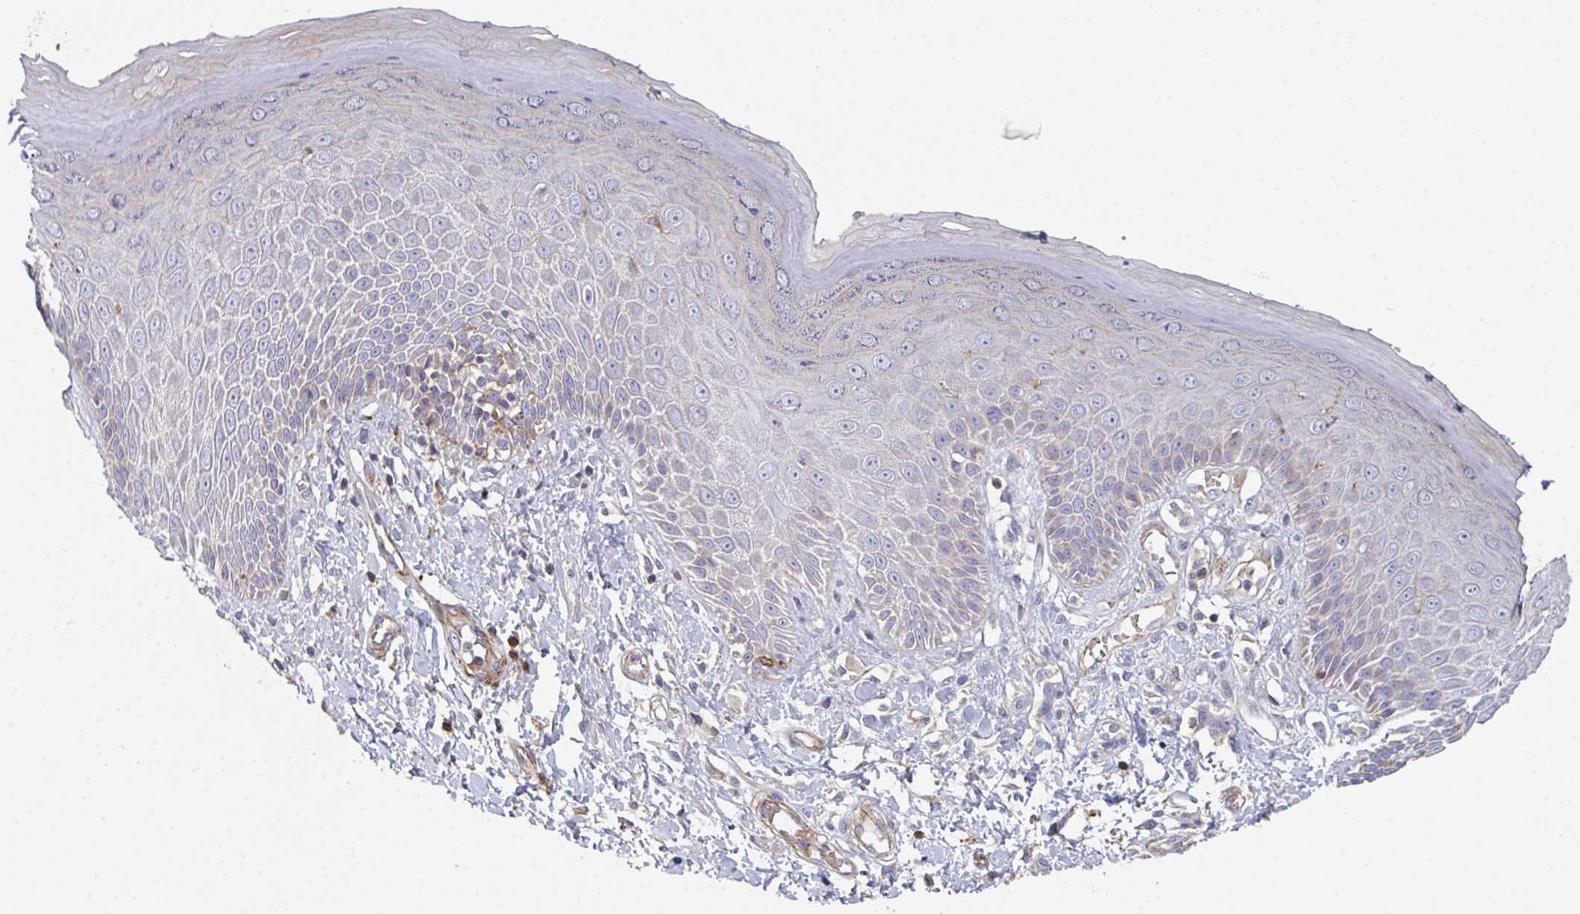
{"staining": {"intensity": "strong", "quantity": "<25%", "location": "cytoplasmic/membranous"}, "tissue": "skin", "cell_type": "Epidermal cells", "image_type": "normal", "snomed": [{"axis": "morphology", "description": "Normal tissue, NOS"}, {"axis": "topography", "description": "Anal"}, {"axis": "topography", "description": "Peripheral nerve tissue"}], "caption": "Human skin stained with a brown dye displays strong cytoplasmic/membranous positive staining in approximately <25% of epidermal cells.", "gene": "FZD2", "patient": {"sex": "male", "age": 78}}